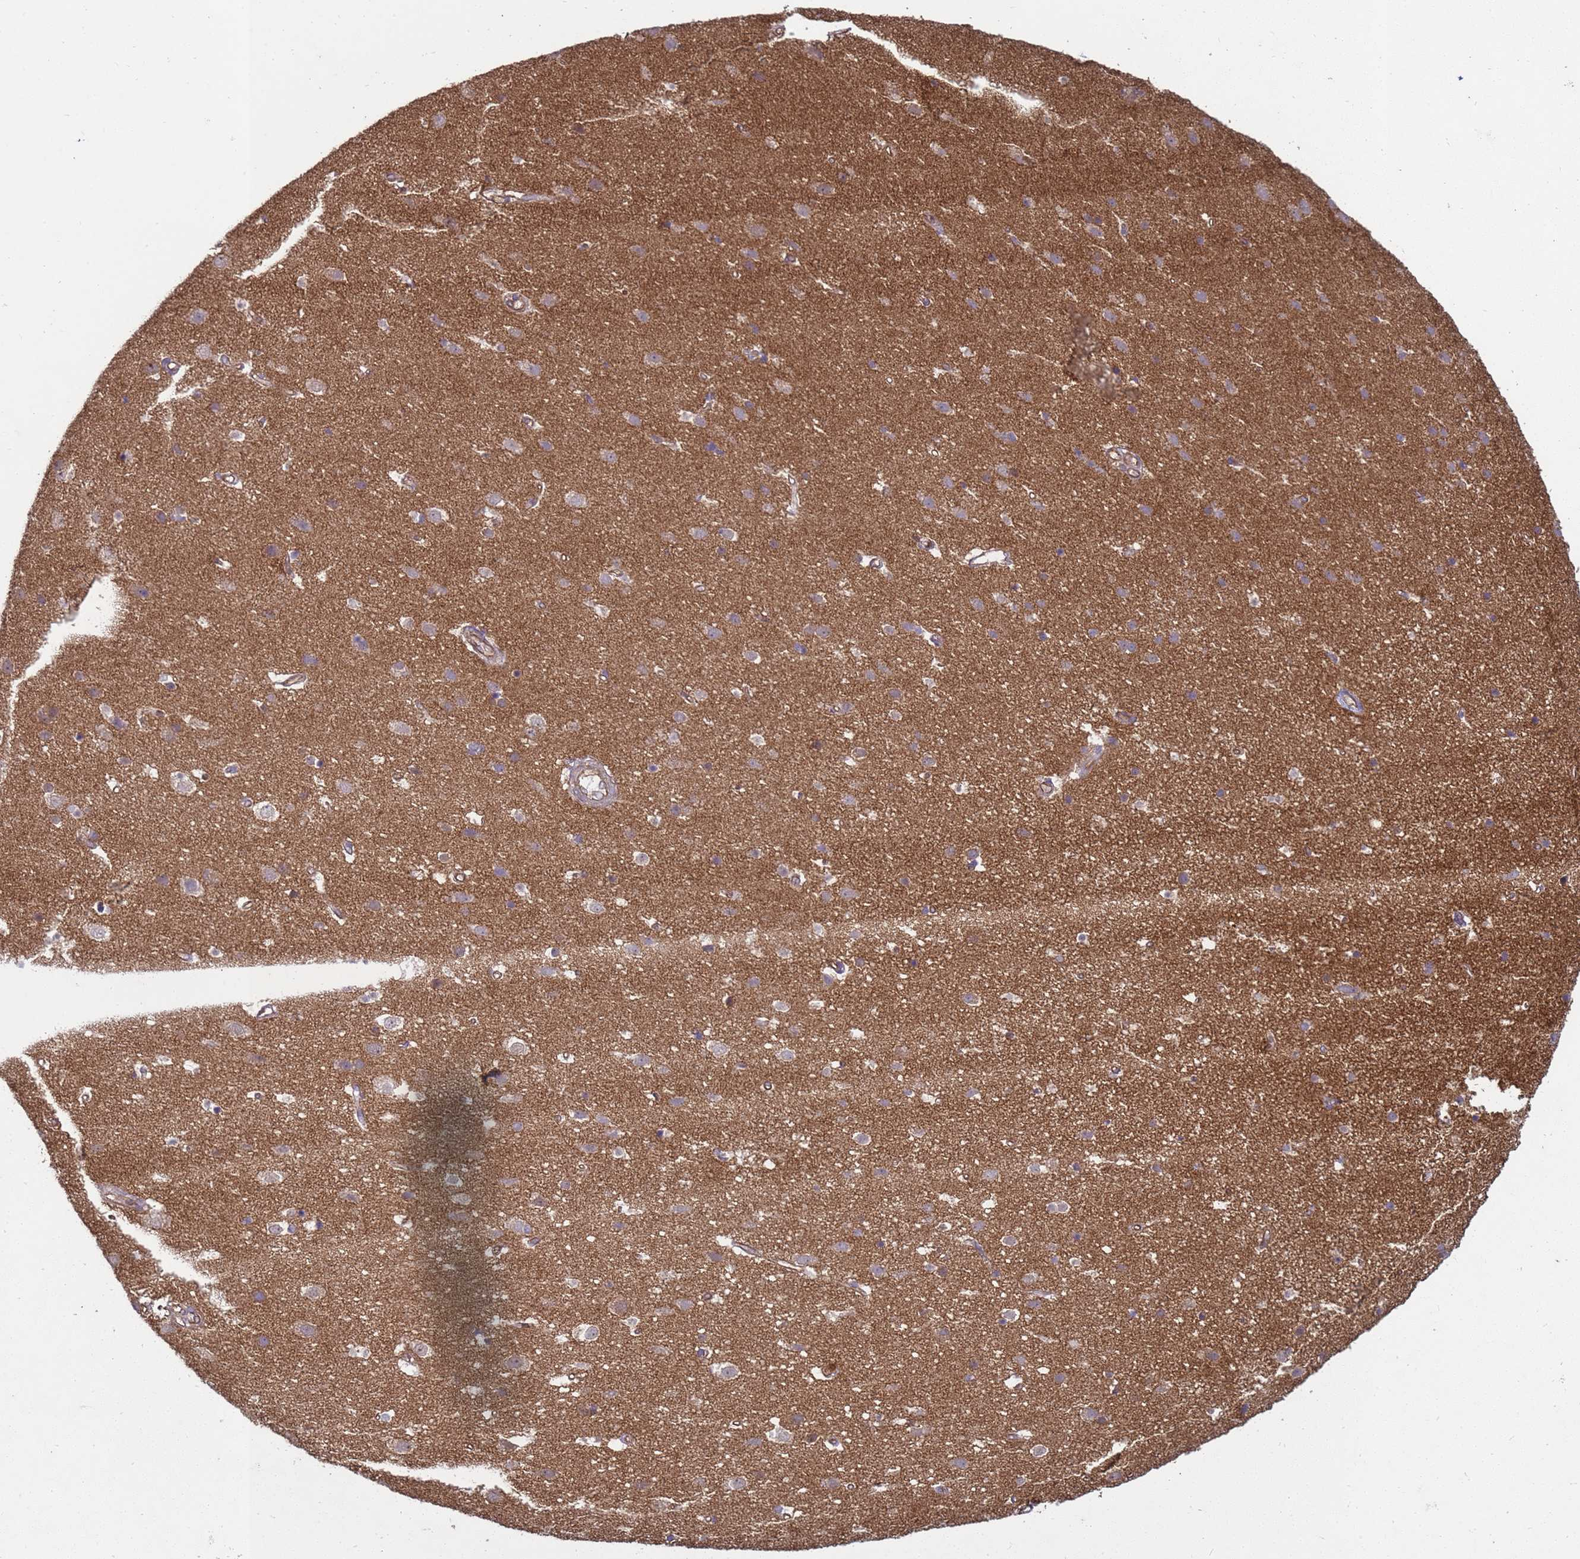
{"staining": {"intensity": "moderate", "quantity": "<25%", "location": "cytoplasmic/membranous"}, "tissue": "cerebral cortex", "cell_type": "Endothelial cells", "image_type": "normal", "snomed": [{"axis": "morphology", "description": "Normal tissue, NOS"}, {"axis": "topography", "description": "Cerebral cortex"}], "caption": "A histopathology image of cerebral cortex stained for a protein reveals moderate cytoplasmic/membranous brown staining in endothelial cells.", "gene": "SGIP1", "patient": {"sex": "male", "age": 54}}